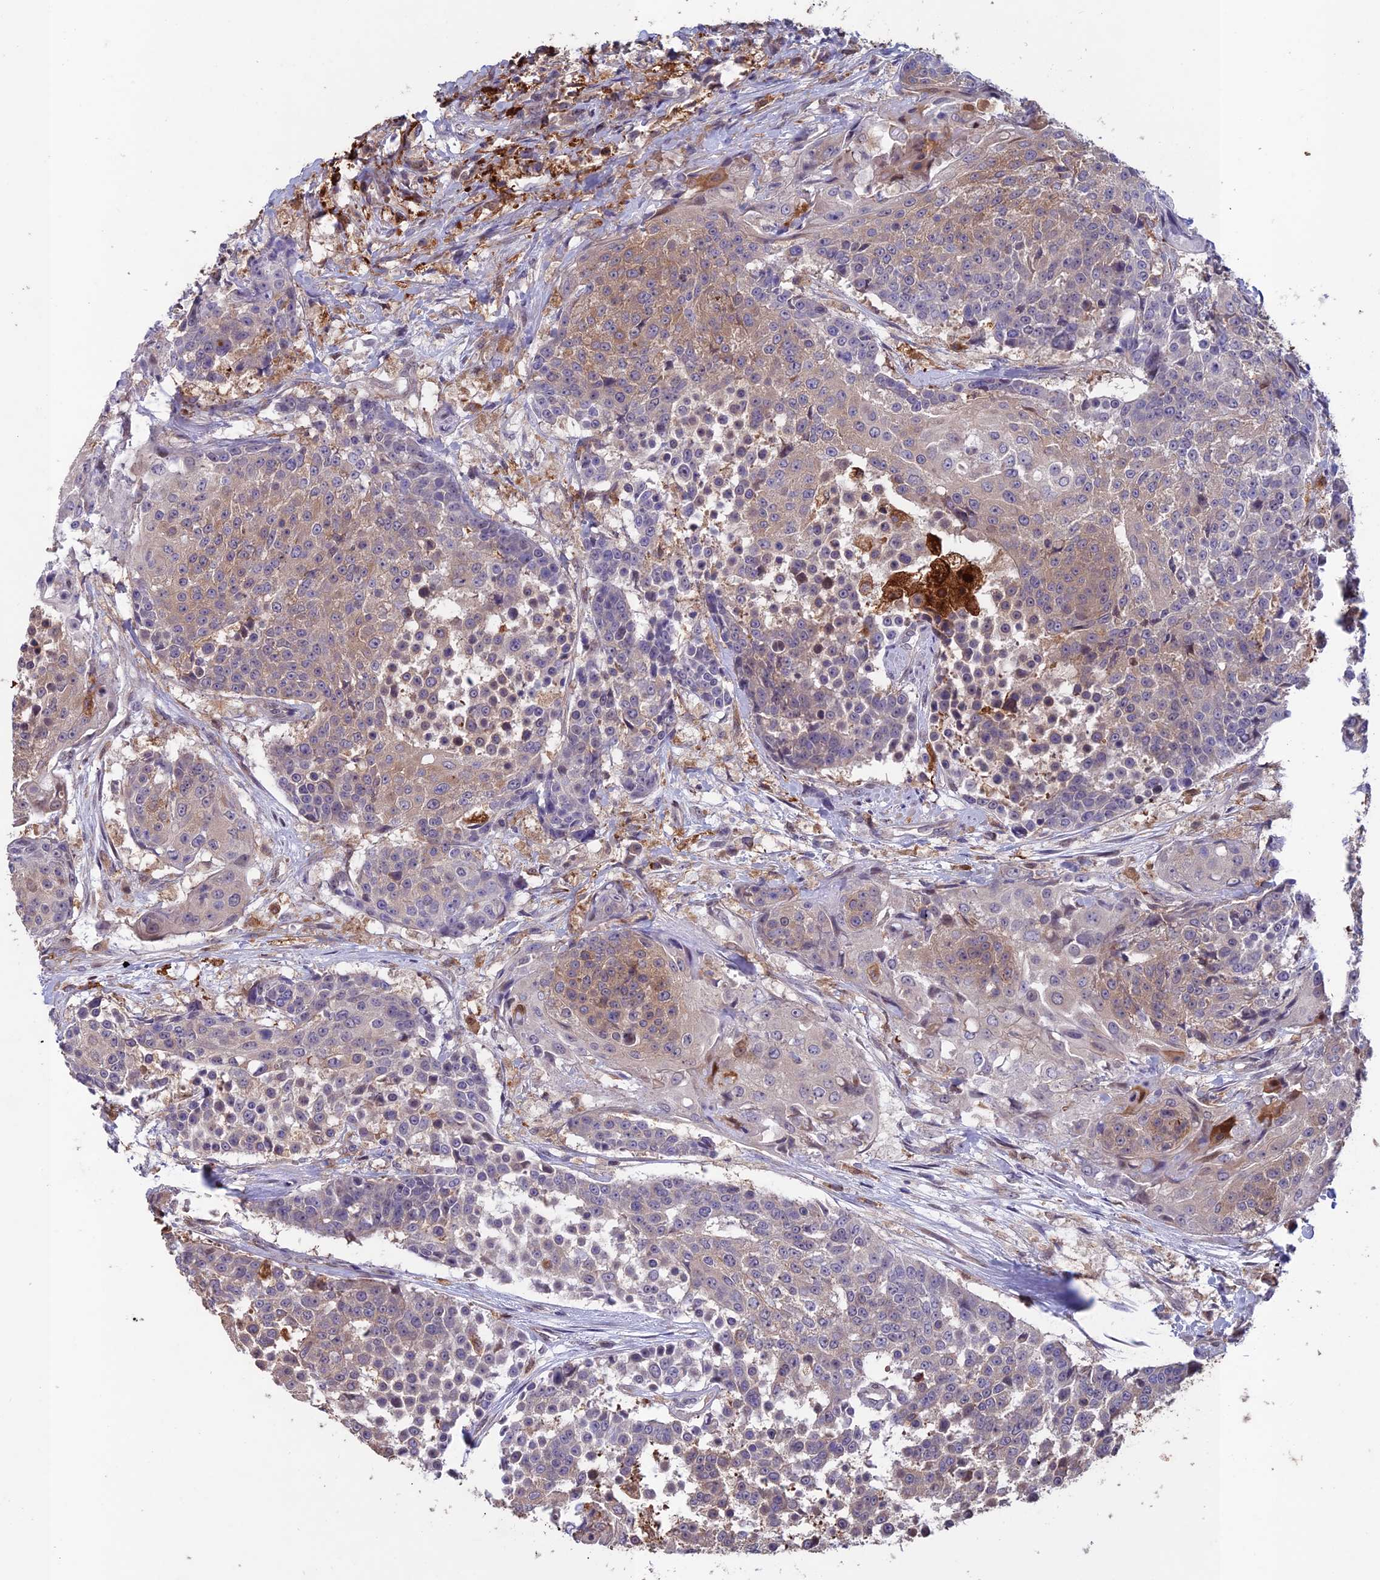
{"staining": {"intensity": "weak", "quantity": "25%-75%", "location": "cytoplasmic/membranous"}, "tissue": "urothelial cancer", "cell_type": "Tumor cells", "image_type": "cancer", "snomed": [{"axis": "morphology", "description": "Urothelial carcinoma, High grade"}, {"axis": "topography", "description": "Urinary bladder"}], "caption": "Weak cytoplasmic/membranous protein expression is identified in approximately 25%-75% of tumor cells in high-grade urothelial carcinoma. (DAB IHC, brown staining for protein, blue staining for nuclei).", "gene": "MAST2", "patient": {"sex": "female", "age": 63}}